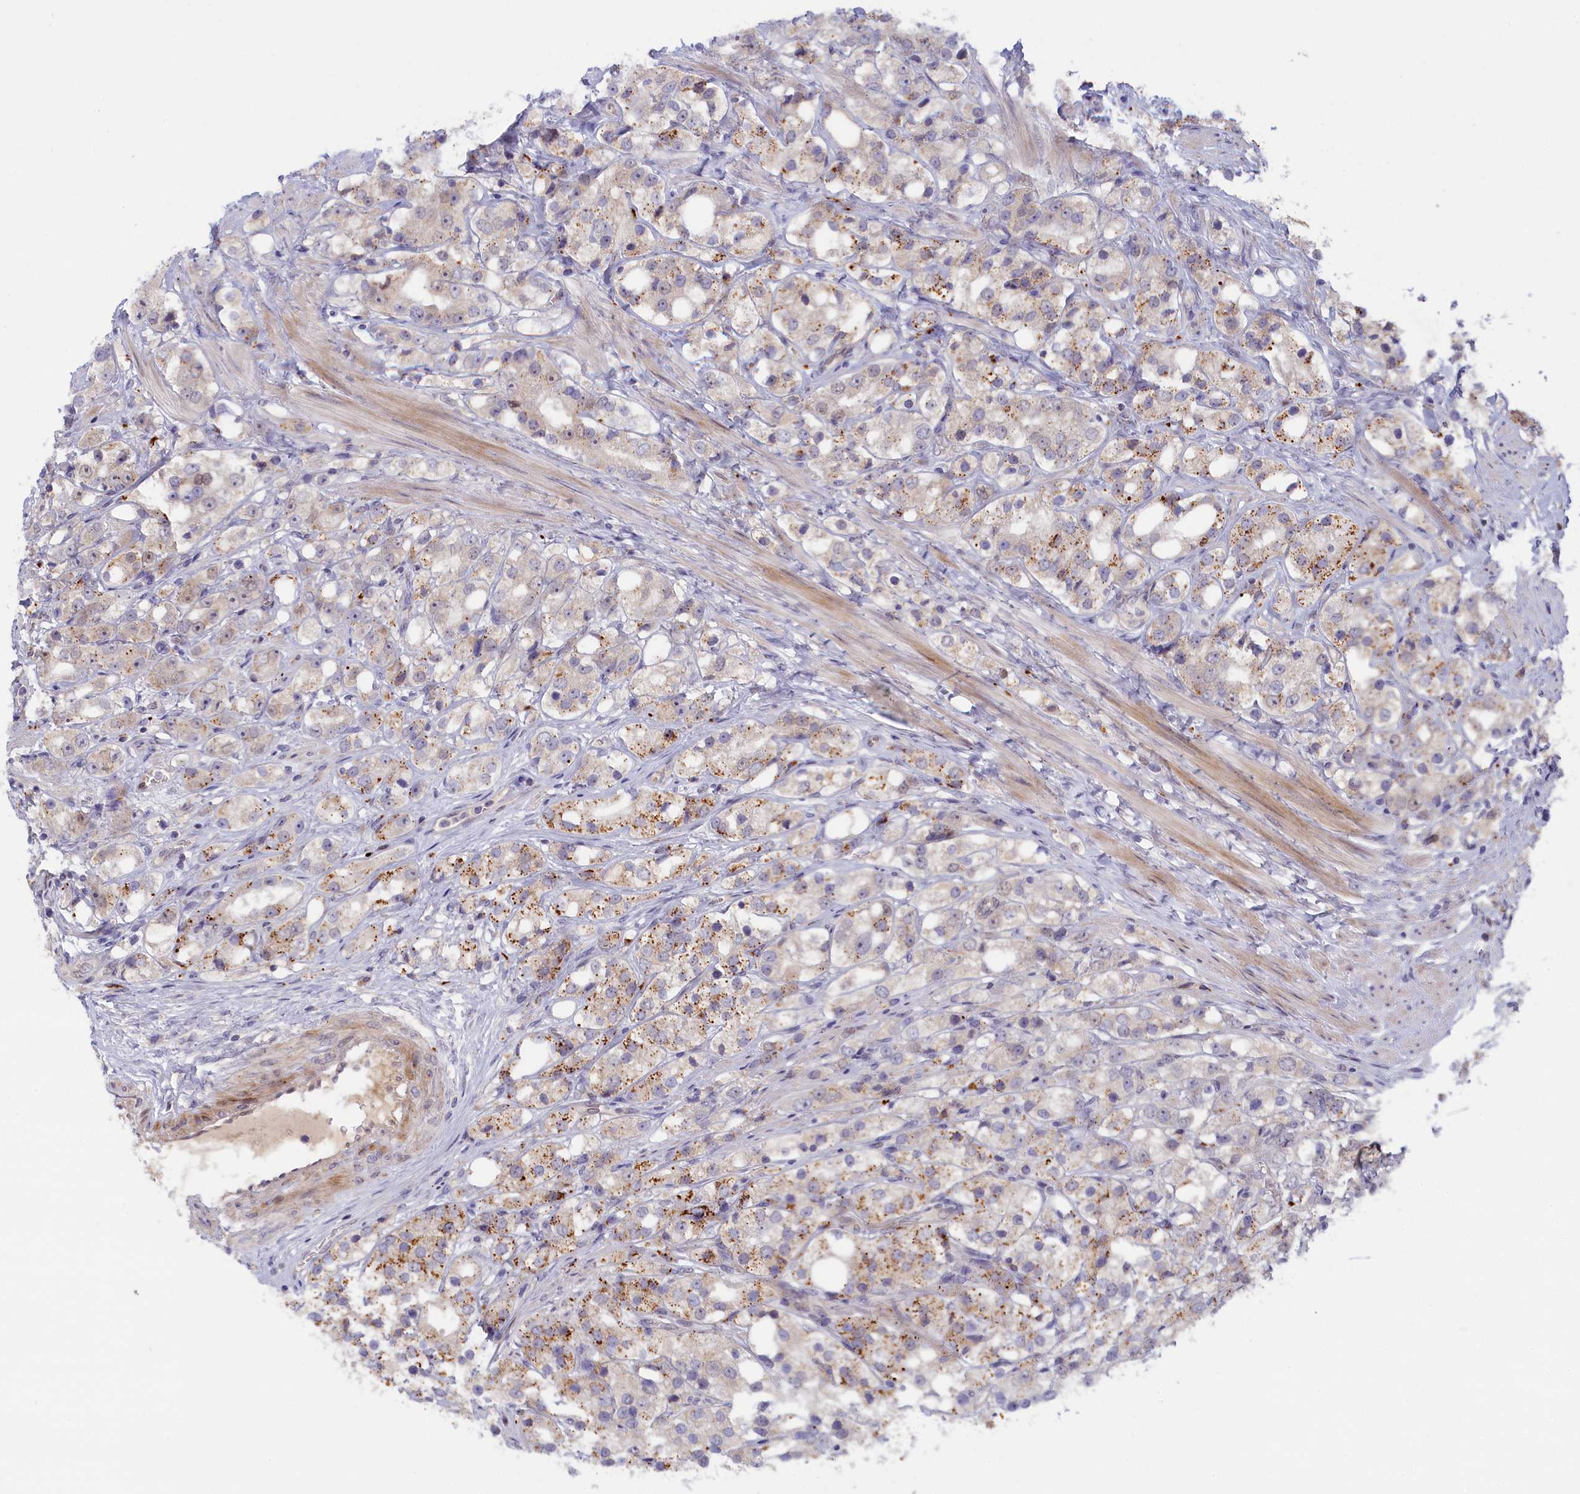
{"staining": {"intensity": "weak", "quantity": "25%-75%", "location": "cytoplasmic/membranous,nuclear"}, "tissue": "prostate cancer", "cell_type": "Tumor cells", "image_type": "cancer", "snomed": [{"axis": "morphology", "description": "Adenocarcinoma, NOS"}, {"axis": "topography", "description": "Prostate"}], "caption": "This histopathology image shows immunohistochemistry staining of adenocarcinoma (prostate), with low weak cytoplasmic/membranous and nuclear staining in approximately 25%-75% of tumor cells.", "gene": "FCSK", "patient": {"sex": "male", "age": 79}}